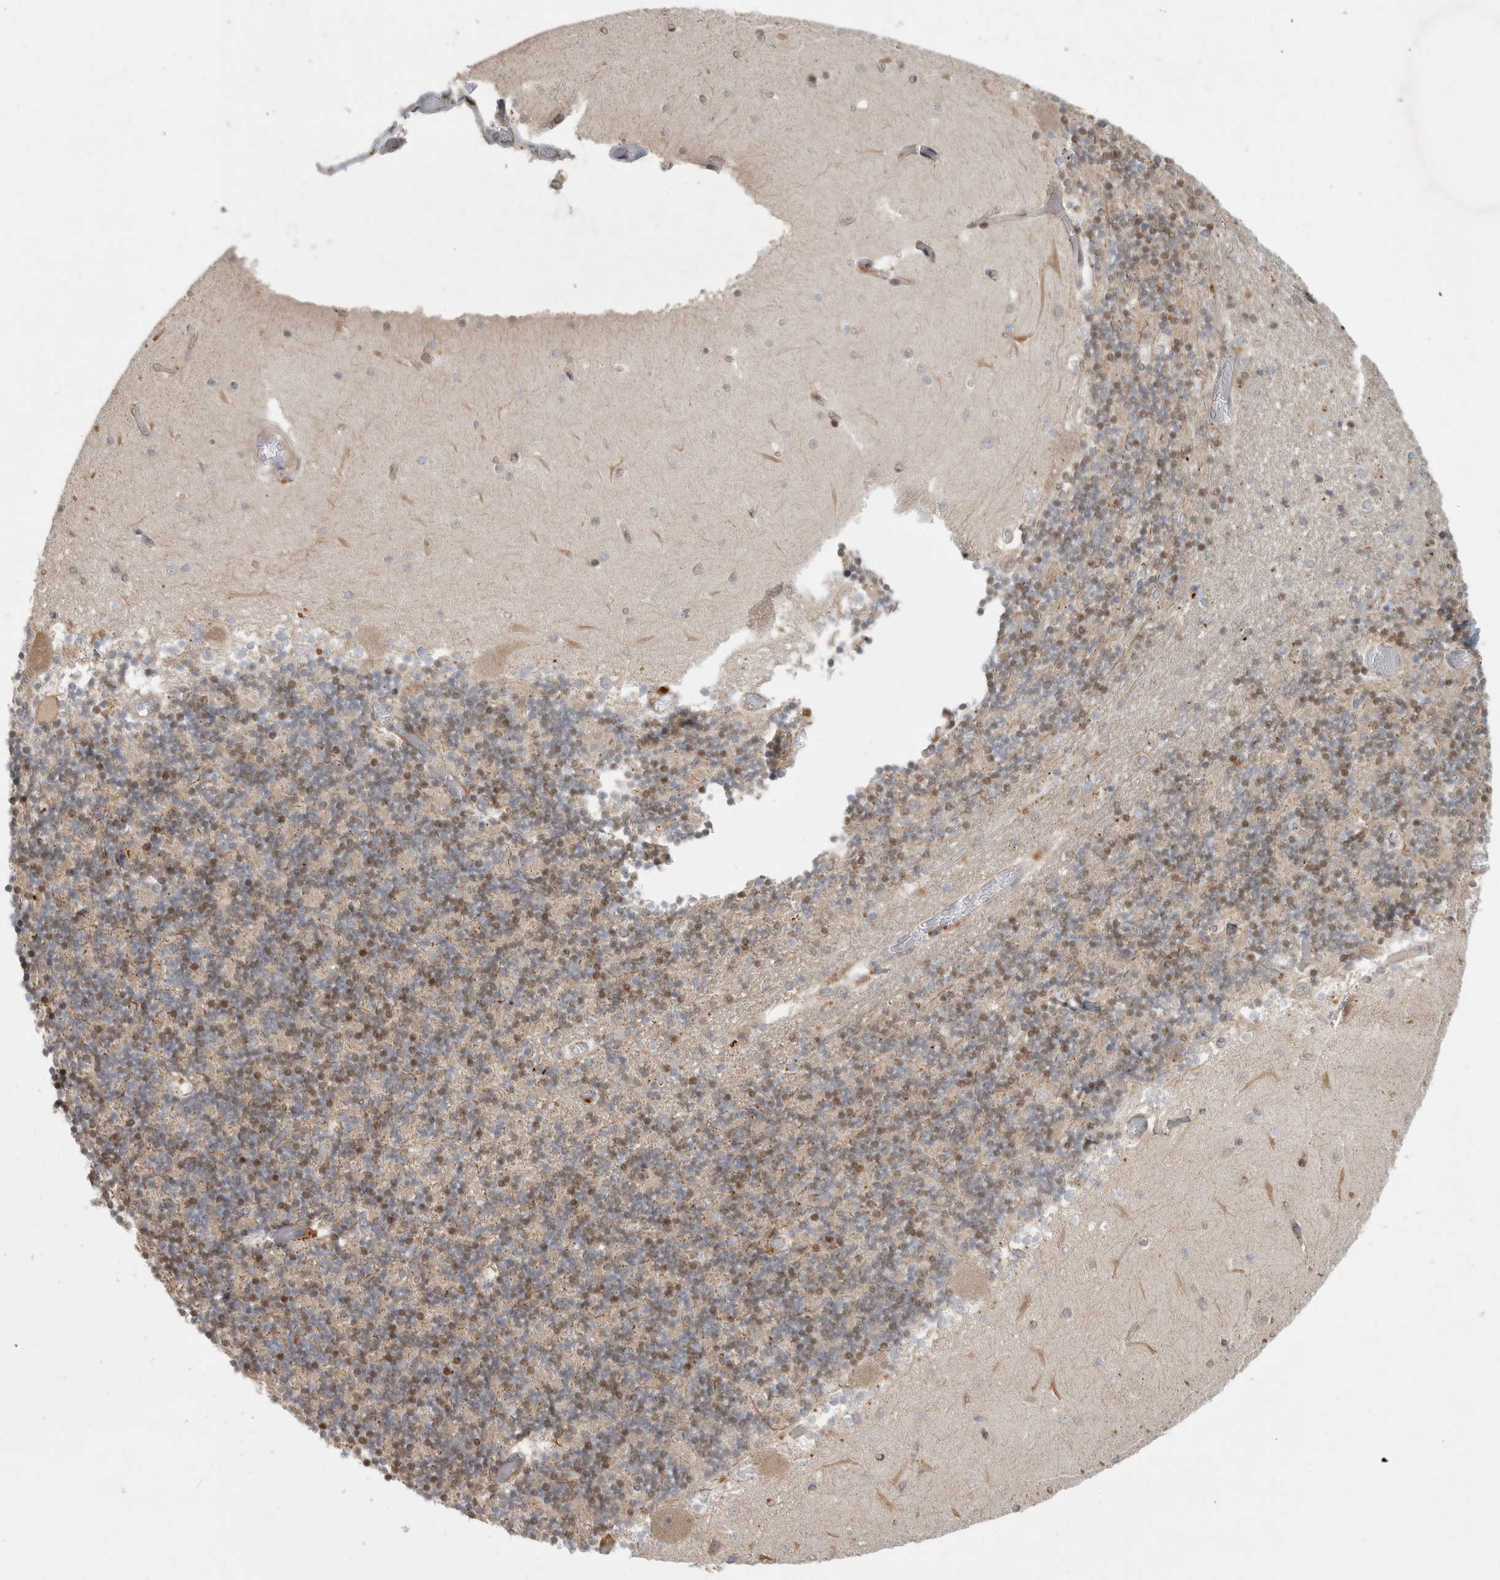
{"staining": {"intensity": "moderate", "quantity": "25%-75%", "location": "nuclear"}, "tissue": "cerebellum", "cell_type": "Cells in granular layer", "image_type": "normal", "snomed": [{"axis": "morphology", "description": "Normal tissue, NOS"}, {"axis": "topography", "description": "Cerebellum"}], "caption": "Immunohistochemistry photomicrograph of benign cerebellum: human cerebellum stained using IHC exhibits medium levels of moderate protein expression localized specifically in the nuclear of cells in granular layer, appearing as a nuclear brown color.", "gene": "NAB2", "patient": {"sex": "female", "age": 28}}